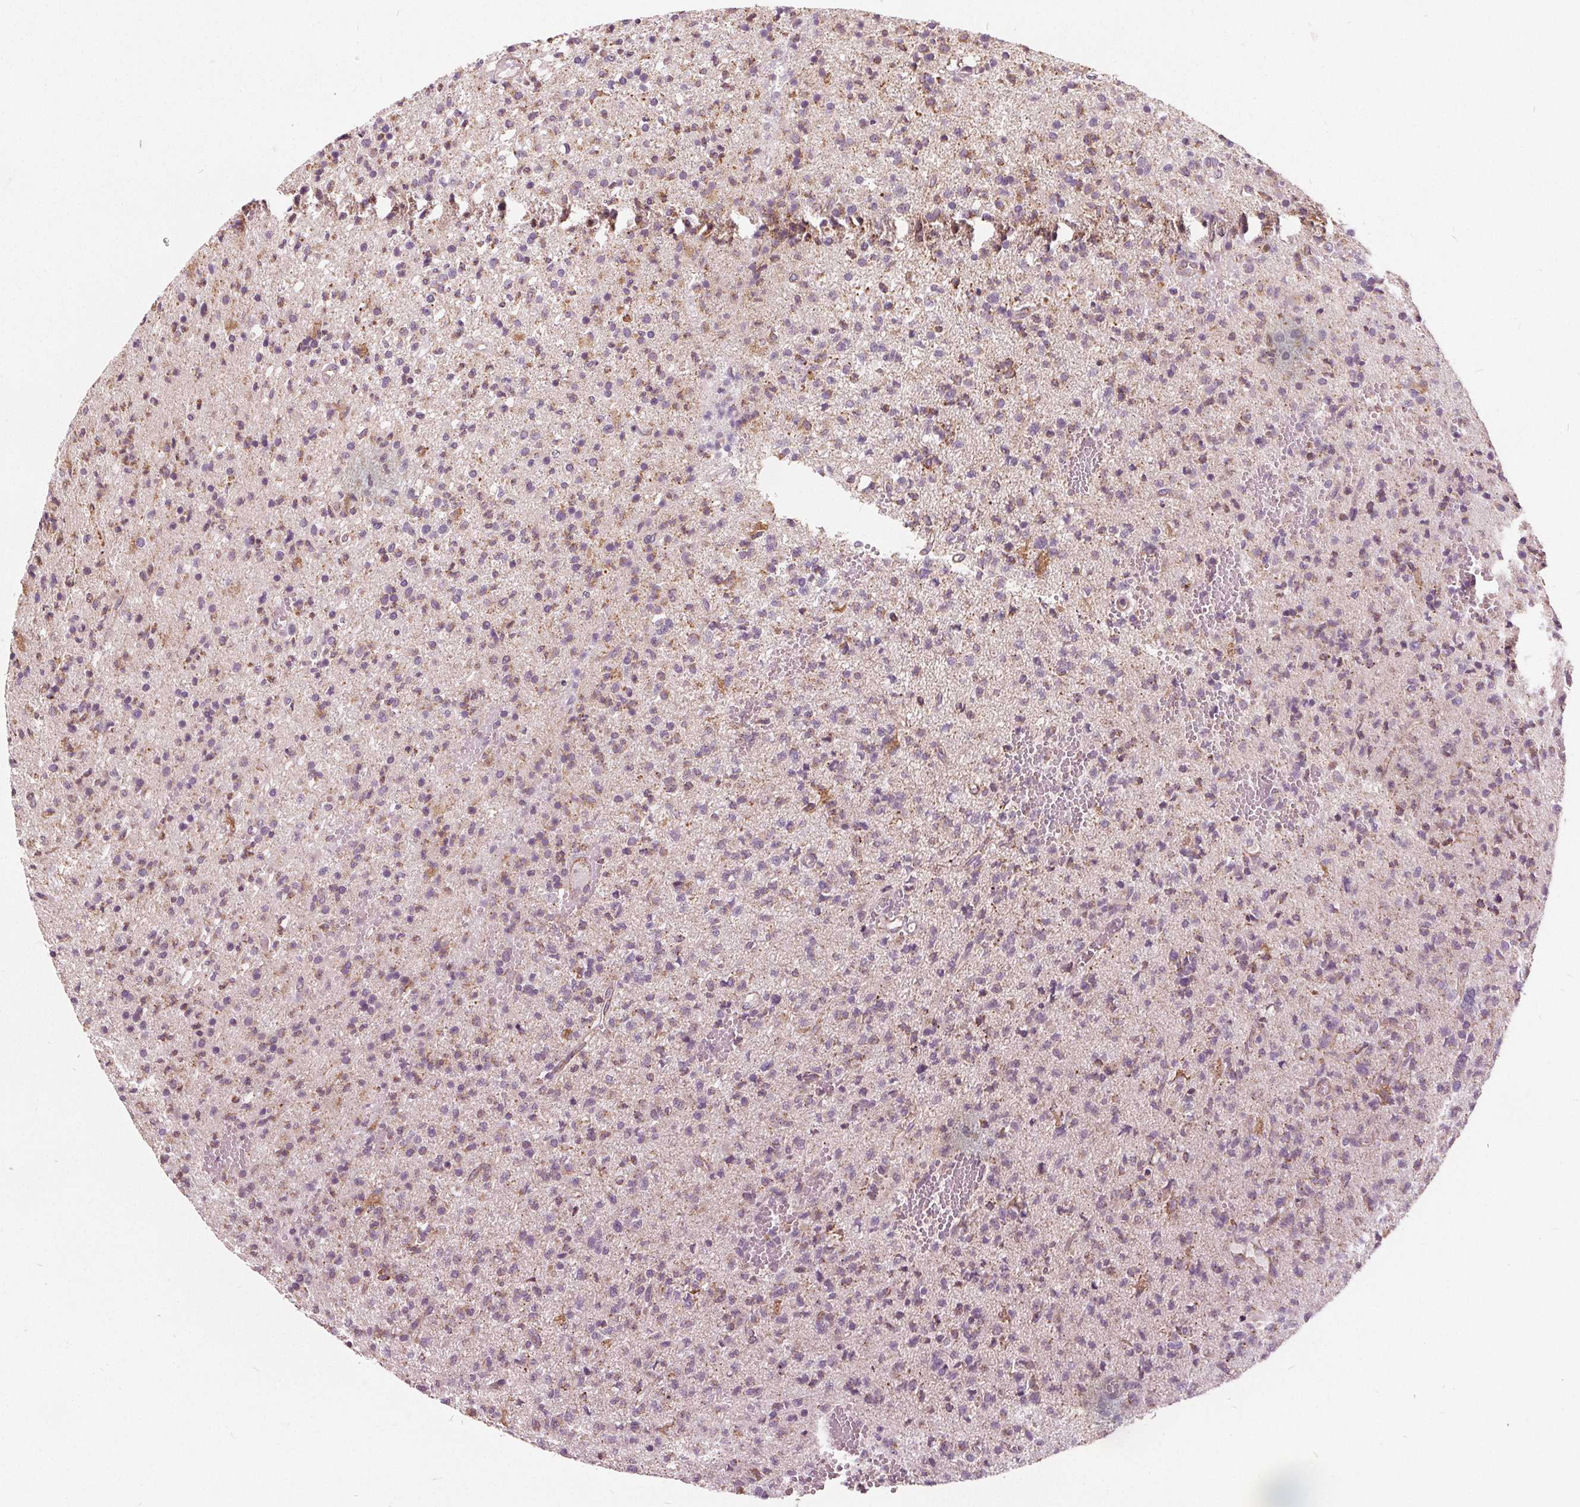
{"staining": {"intensity": "weak", "quantity": "25%-75%", "location": "cytoplasmic/membranous"}, "tissue": "glioma", "cell_type": "Tumor cells", "image_type": "cancer", "snomed": [{"axis": "morphology", "description": "Glioma, malignant, Low grade"}, {"axis": "topography", "description": "Brain"}], "caption": "An image of low-grade glioma (malignant) stained for a protein exhibits weak cytoplasmic/membranous brown staining in tumor cells. Immunohistochemistry stains the protein in brown and the nuclei are stained blue.", "gene": "ECI2", "patient": {"sex": "male", "age": 64}}